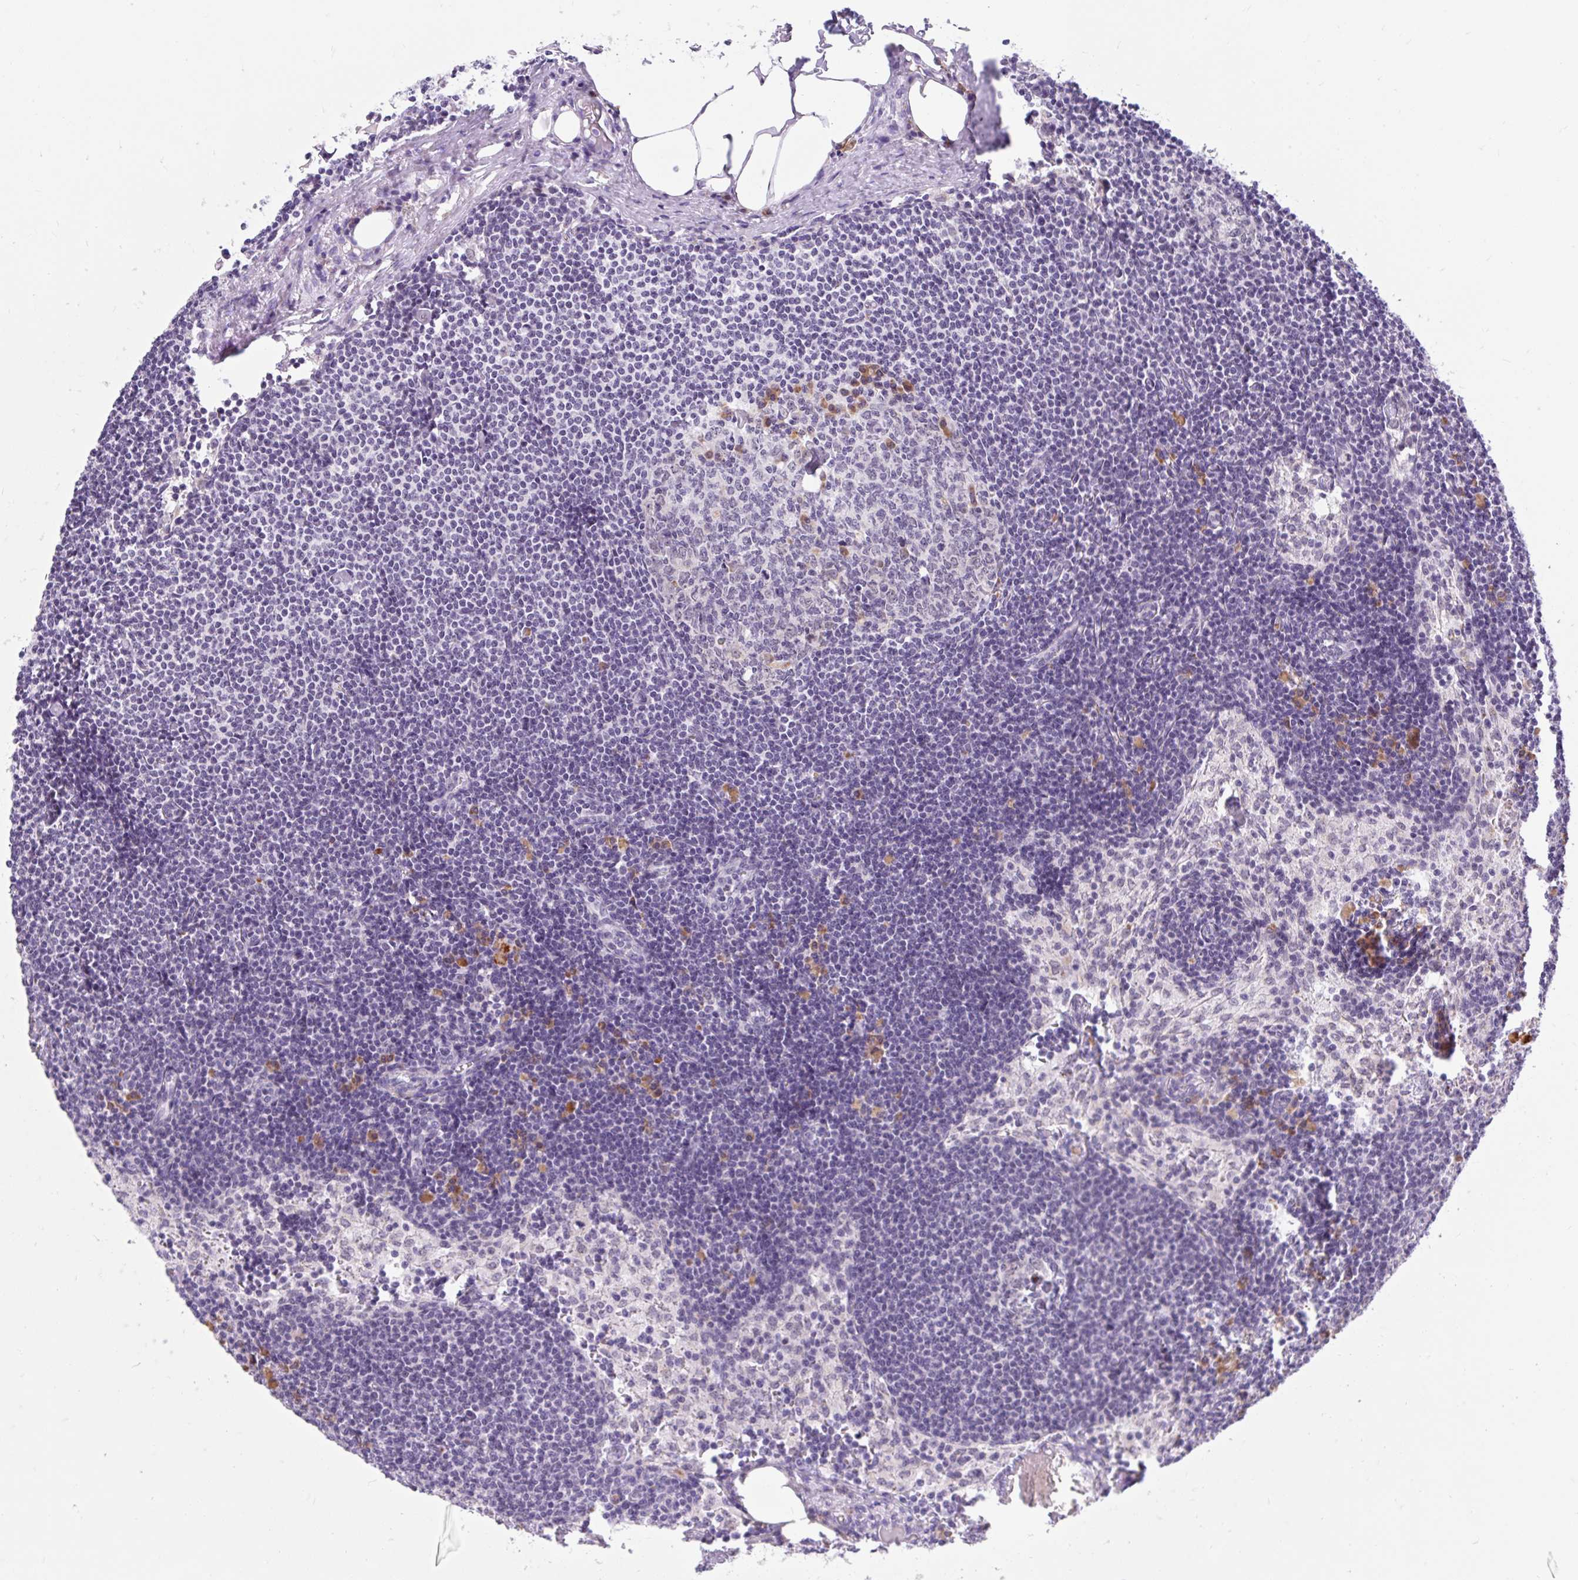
{"staining": {"intensity": "moderate", "quantity": "25%-75%", "location": "cytoplasmic/membranous"}, "tissue": "lymph node", "cell_type": "Germinal center cells", "image_type": "normal", "snomed": [{"axis": "morphology", "description": "Normal tissue, NOS"}, {"axis": "topography", "description": "Lymph node"}], "caption": "The image shows immunohistochemical staining of unremarkable lymph node. There is moderate cytoplasmic/membranous expression is seen in approximately 25%-75% of germinal center cells.", "gene": "SRSF10", "patient": {"sex": "male", "age": 49}}